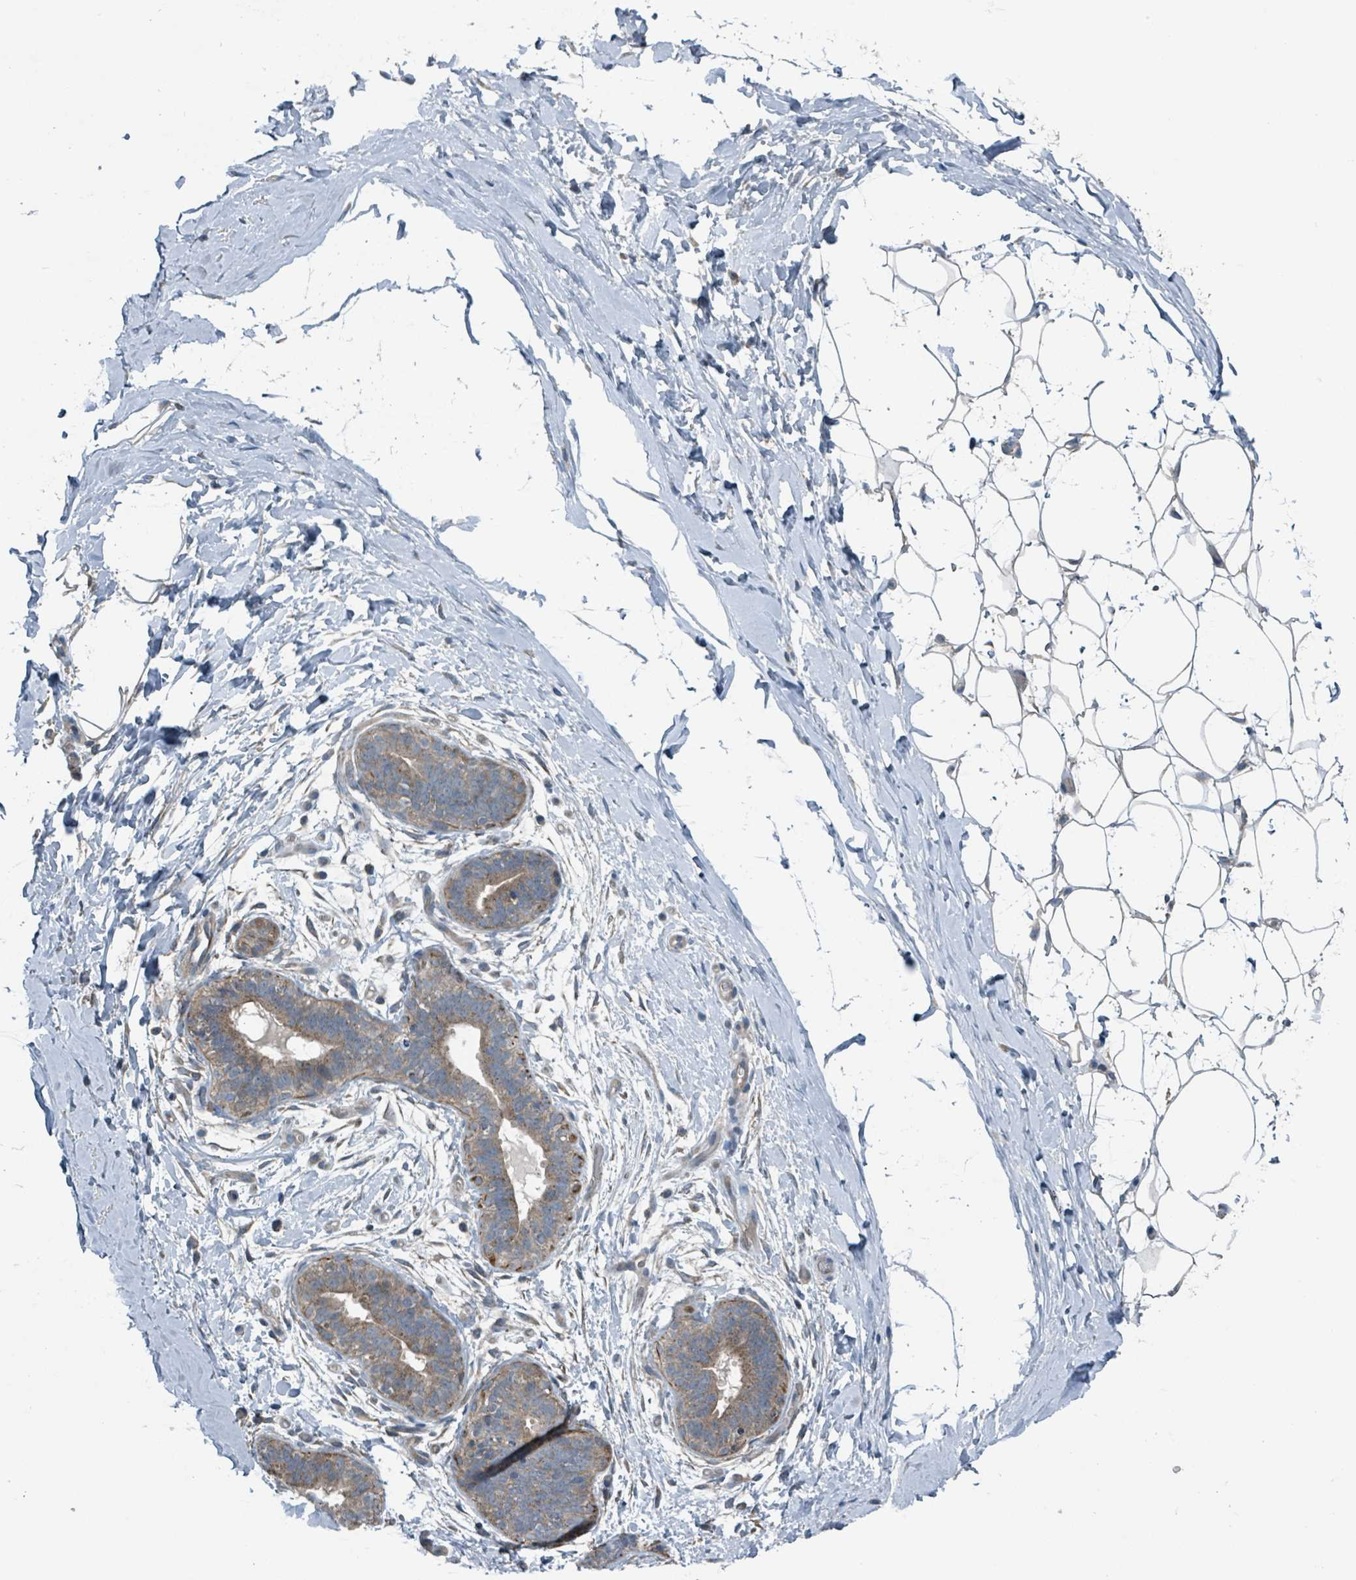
{"staining": {"intensity": "weak", "quantity": "<25%", "location": "cytoplasmic/membranous"}, "tissue": "adipose tissue", "cell_type": "Adipocytes", "image_type": "normal", "snomed": [{"axis": "morphology", "description": "Normal tissue, NOS"}, {"axis": "topography", "description": "Breast"}], "caption": "A micrograph of adipose tissue stained for a protein displays no brown staining in adipocytes. (Brightfield microscopy of DAB (3,3'-diaminobenzidine) immunohistochemistry (IHC) at high magnification).", "gene": "ACBD4", "patient": {"sex": "female", "age": 26}}